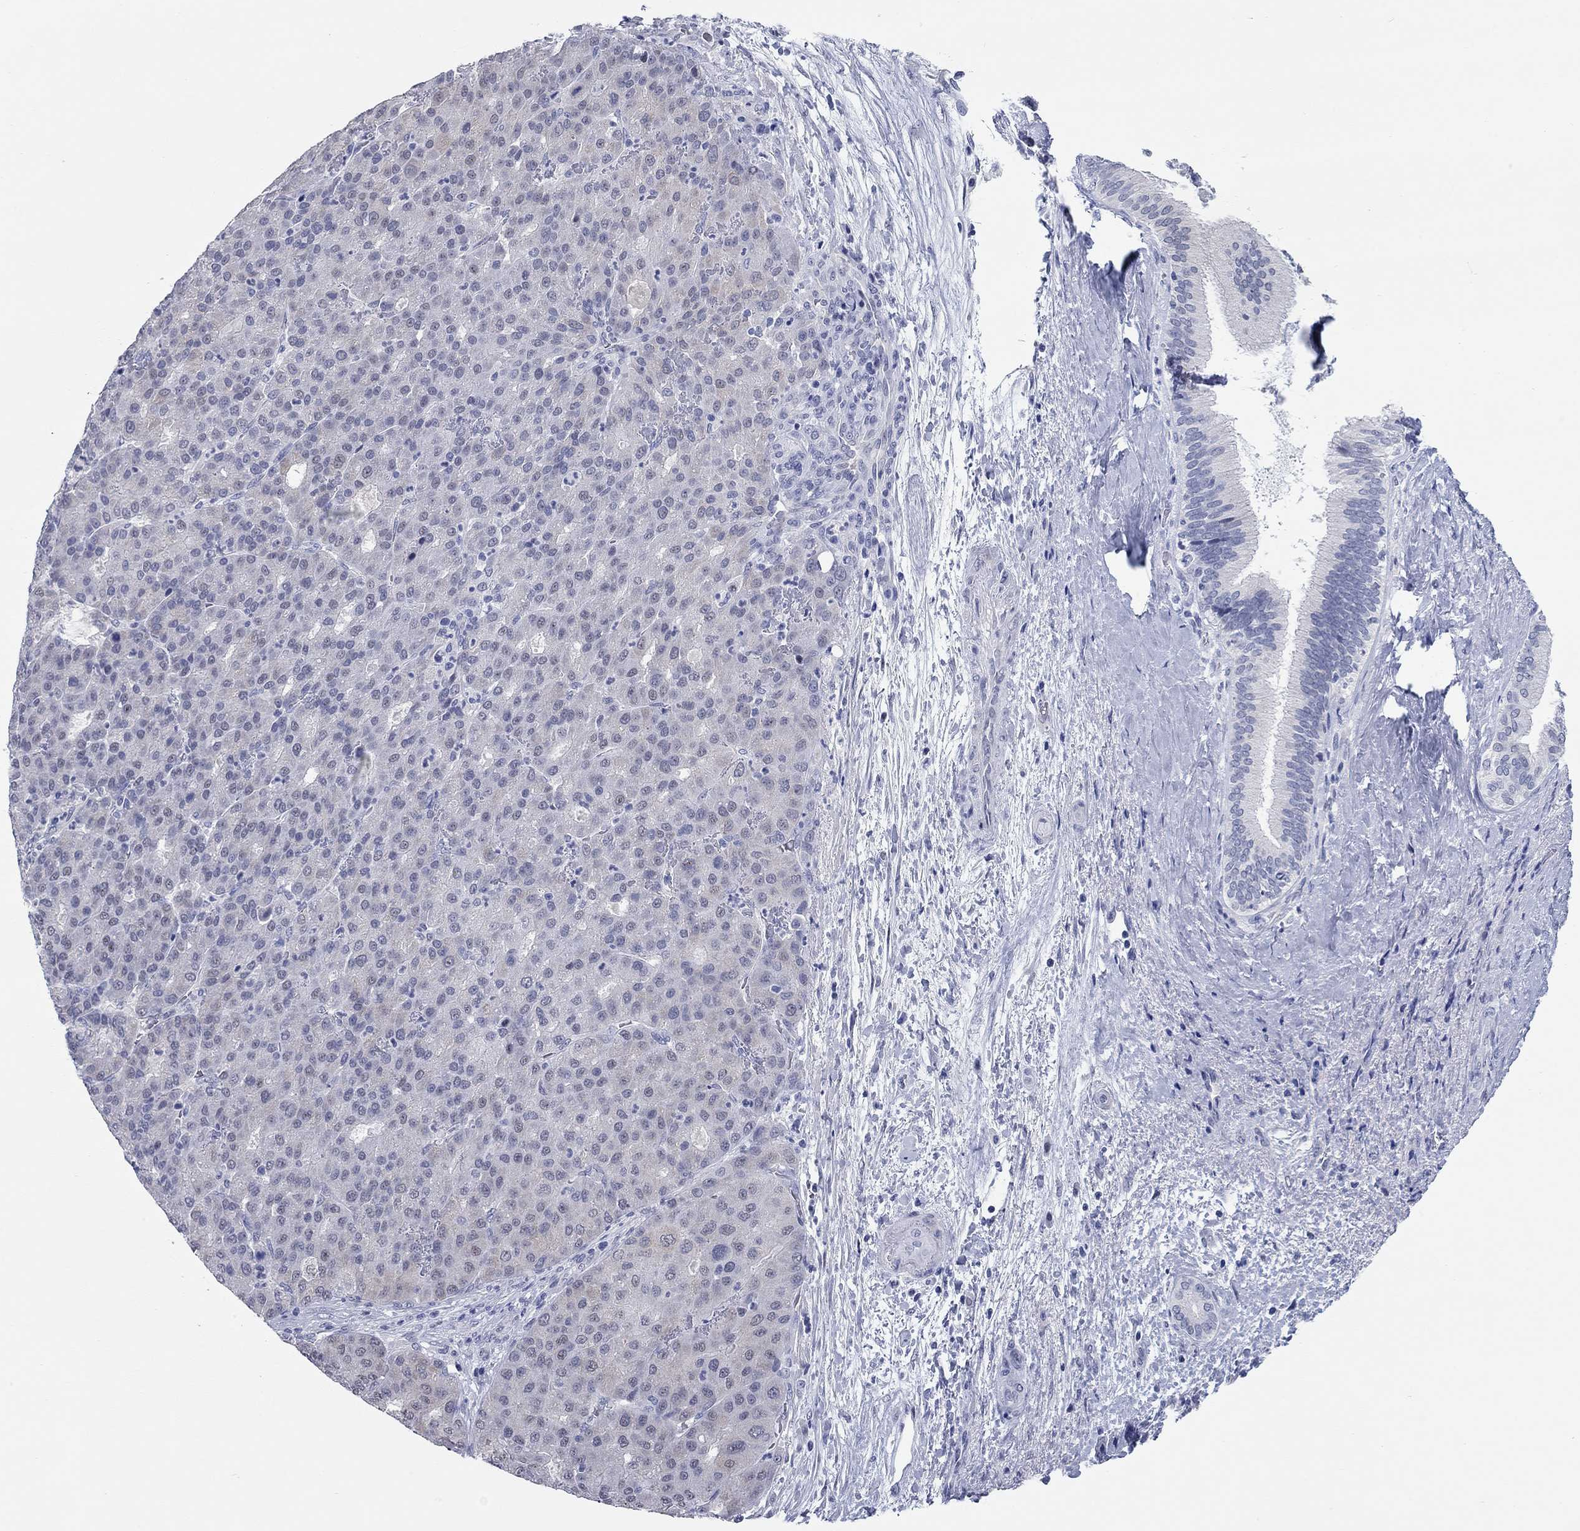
{"staining": {"intensity": "negative", "quantity": "none", "location": "none"}, "tissue": "liver cancer", "cell_type": "Tumor cells", "image_type": "cancer", "snomed": [{"axis": "morphology", "description": "Carcinoma, Hepatocellular, NOS"}, {"axis": "topography", "description": "Liver"}], "caption": "This is a micrograph of immunohistochemistry staining of liver hepatocellular carcinoma, which shows no expression in tumor cells.", "gene": "WASF3", "patient": {"sex": "male", "age": 65}}